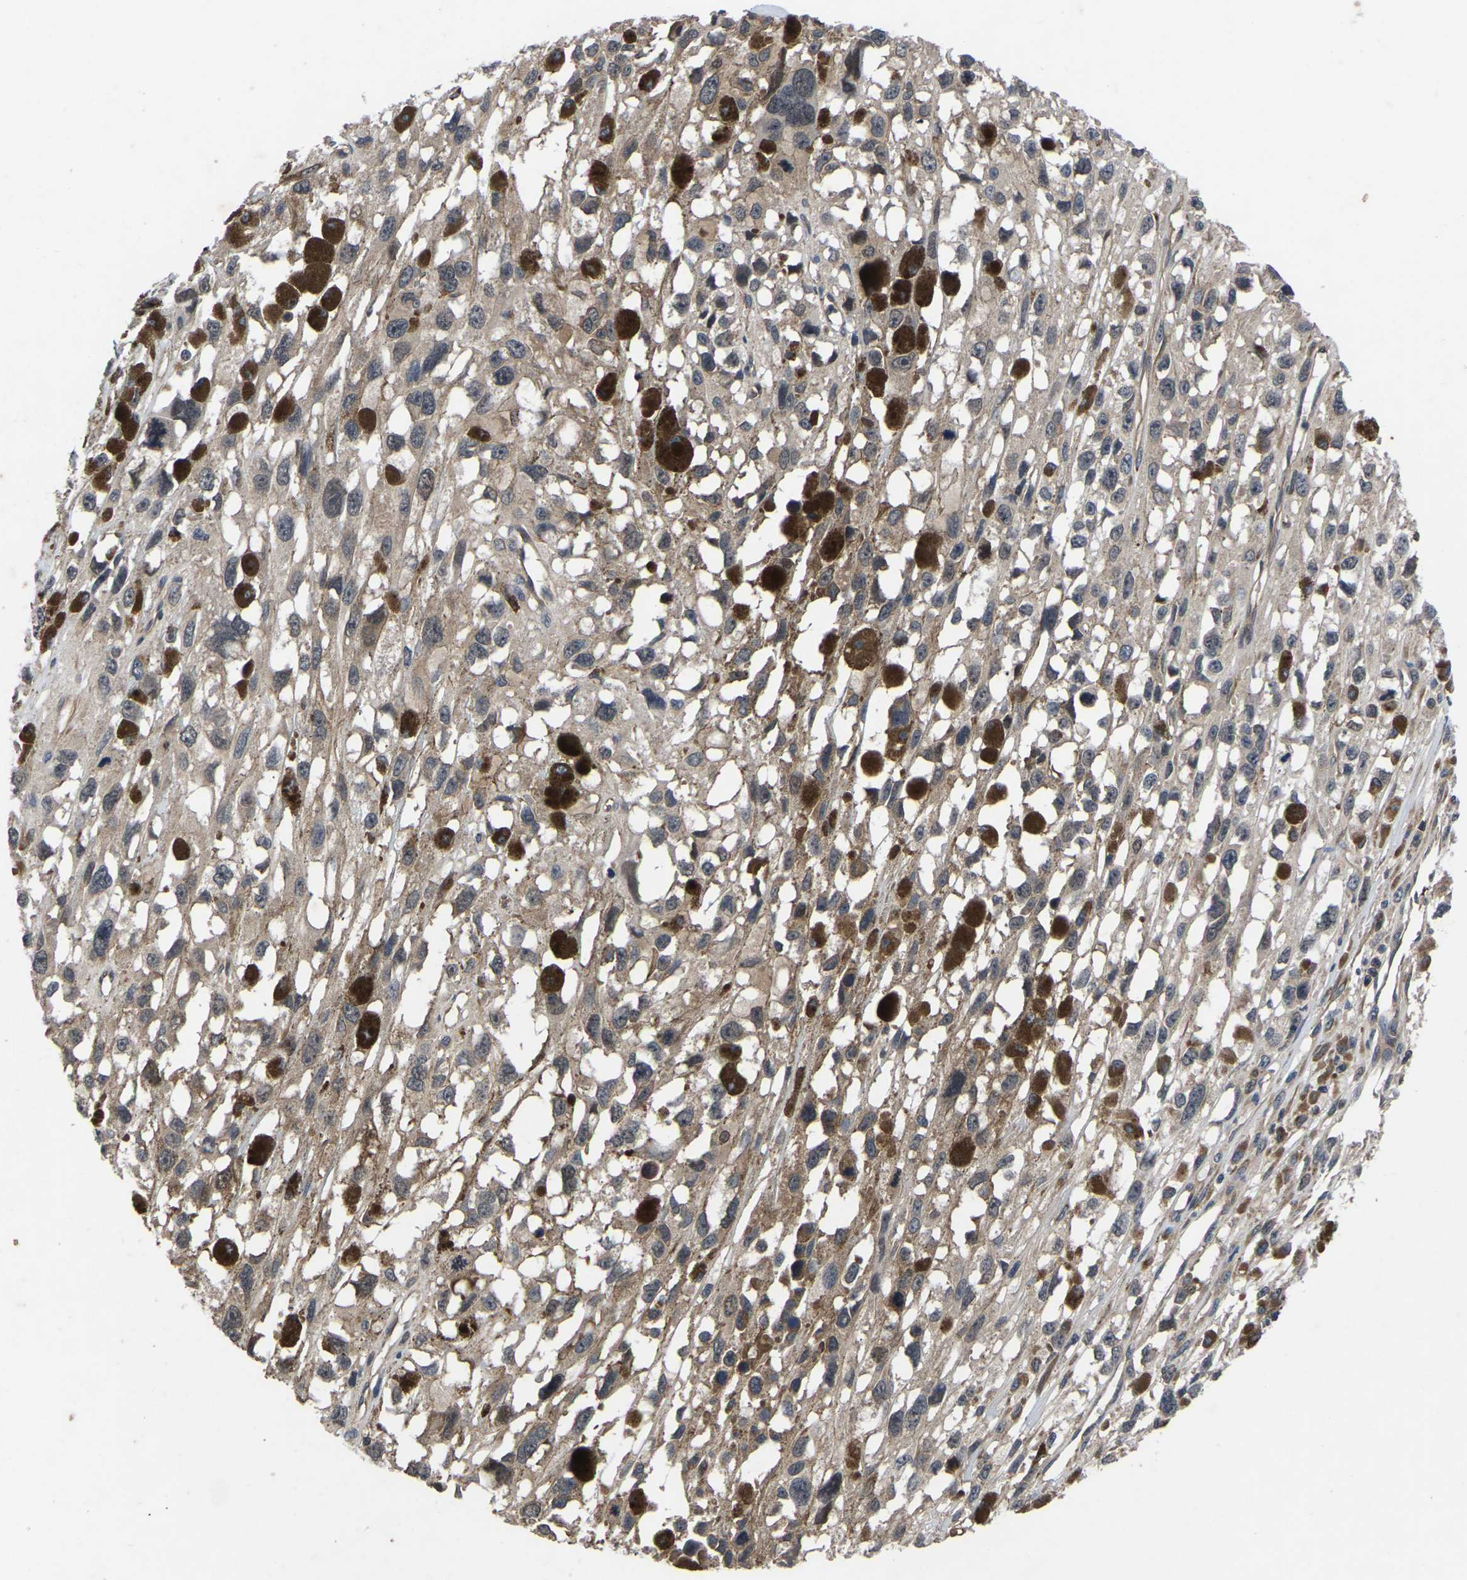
{"staining": {"intensity": "weak", "quantity": "<25%", "location": "cytoplasmic/membranous"}, "tissue": "melanoma", "cell_type": "Tumor cells", "image_type": "cancer", "snomed": [{"axis": "morphology", "description": "Malignant melanoma, Metastatic site"}, {"axis": "topography", "description": "Lymph node"}], "caption": "Immunohistochemistry photomicrograph of neoplastic tissue: malignant melanoma (metastatic site) stained with DAB (3,3'-diaminobenzidine) reveals no significant protein positivity in tumor cells. (DAB (3,3'-diaminobenzidine) immunohistochemistry (IHC) with hematoxylin counter stain).", "gene": "FGD5", "patient": {"sex": "male", "age": 59}}